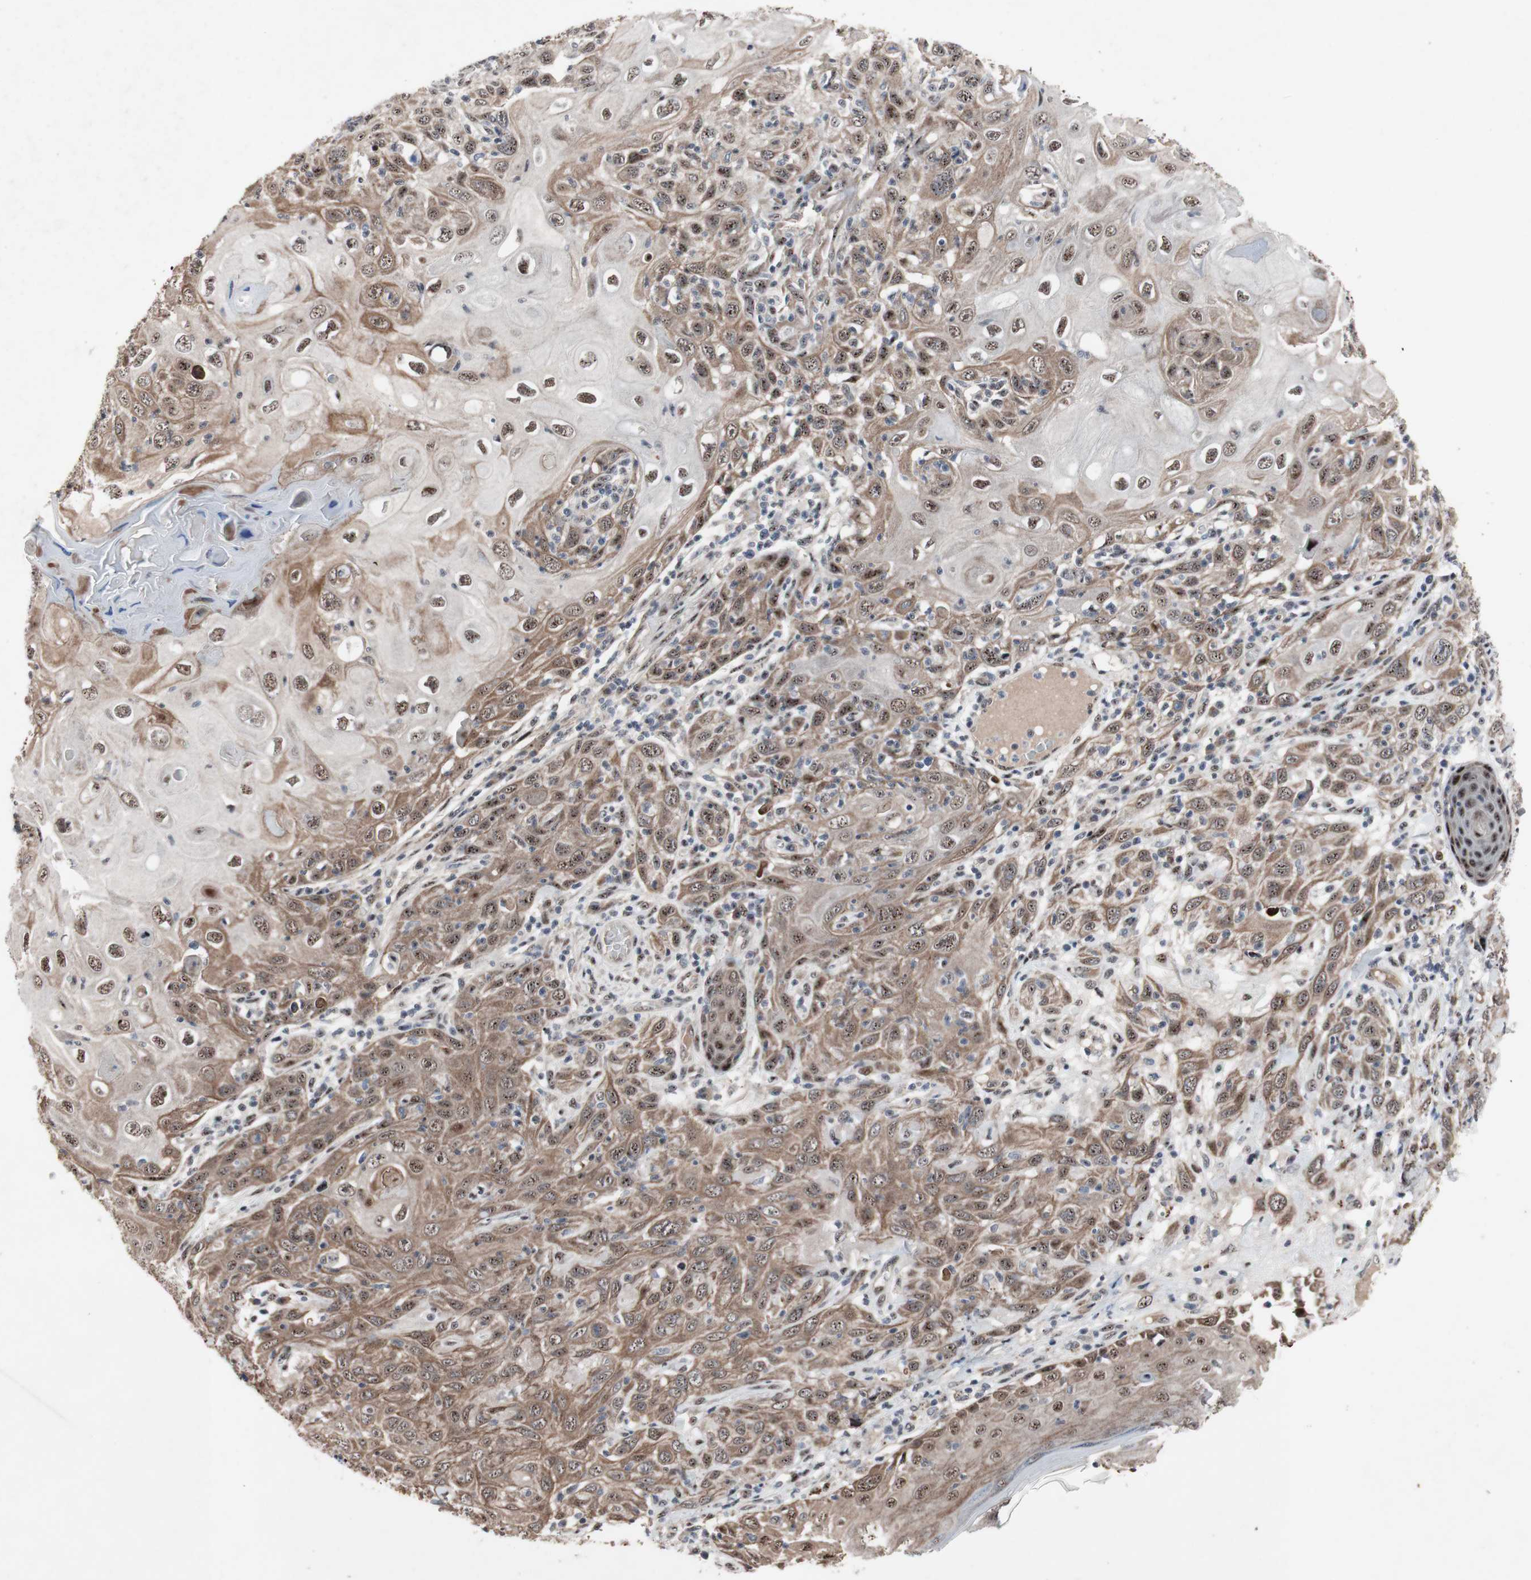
{"staining": {"intensity": "moderate", "quantity": ">75%", "location": "cytoplasmic/membranous,nuclear"}, "tissue": "skin cancer", "cell_type": "Tumor cells", "image_type": "cancer", "snomed": [{"axis": "morphology", "description": "Squamous cell carcinoma, NOS"}, {"axis": "topography", "description": "Skin"}], "caption": "Immunohistochemistry (IHC) of human skin squamous cell carcinoma exhibits medium levels of moderate cytoplasmic/membranous and nuclear staining in approximately >75% of tumor cells.", "gene": "SOX7", "patient": {"sex": "female", "age": 88}}